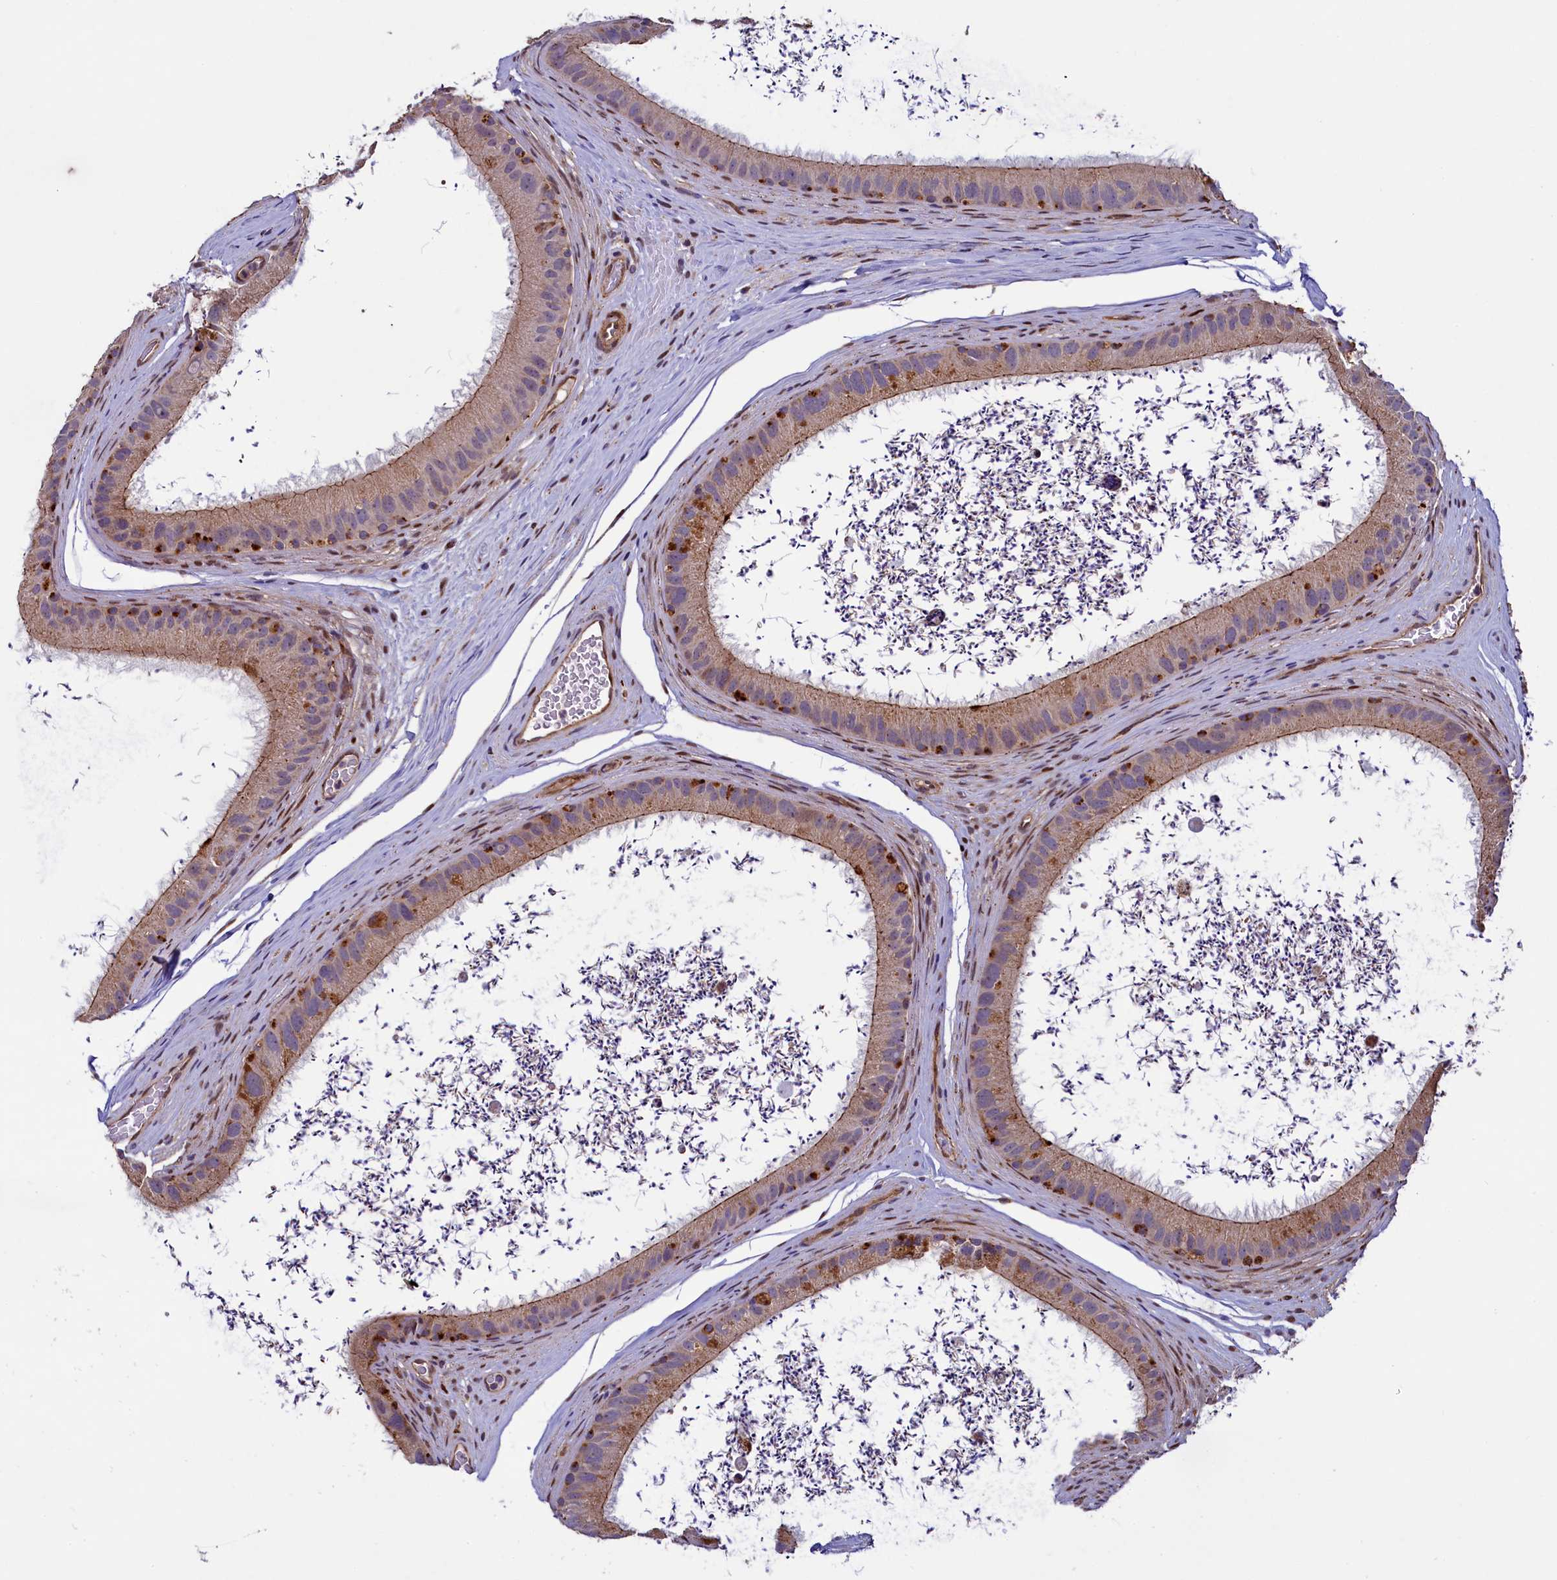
{"staining": {"intensity": "moderate", "quantity": "25%-75%", "location": "cytoplasmic/membranous"}, "tissue": "epididymis", "cell_type": "Glandular cells", "image_type": "normal", "snomed": [{"axis": "morphology", "description": "Normal tissue, NOS"}, {"axis": "topography", "description": "Epididymis, spermatic cord, NOS"}], "caption": "Epididymis stained with DAB (3,3'-diaminobenzidine) IHC displays medium levels of moderate cytoplasmic/membranous expression in approximately 25%-75% of glandular cells. The protein of interest is shown in brown color, while the nuclei are stained blue.", "gene": "ZNF577", "patient": {"sex": "male", "age": 50}}